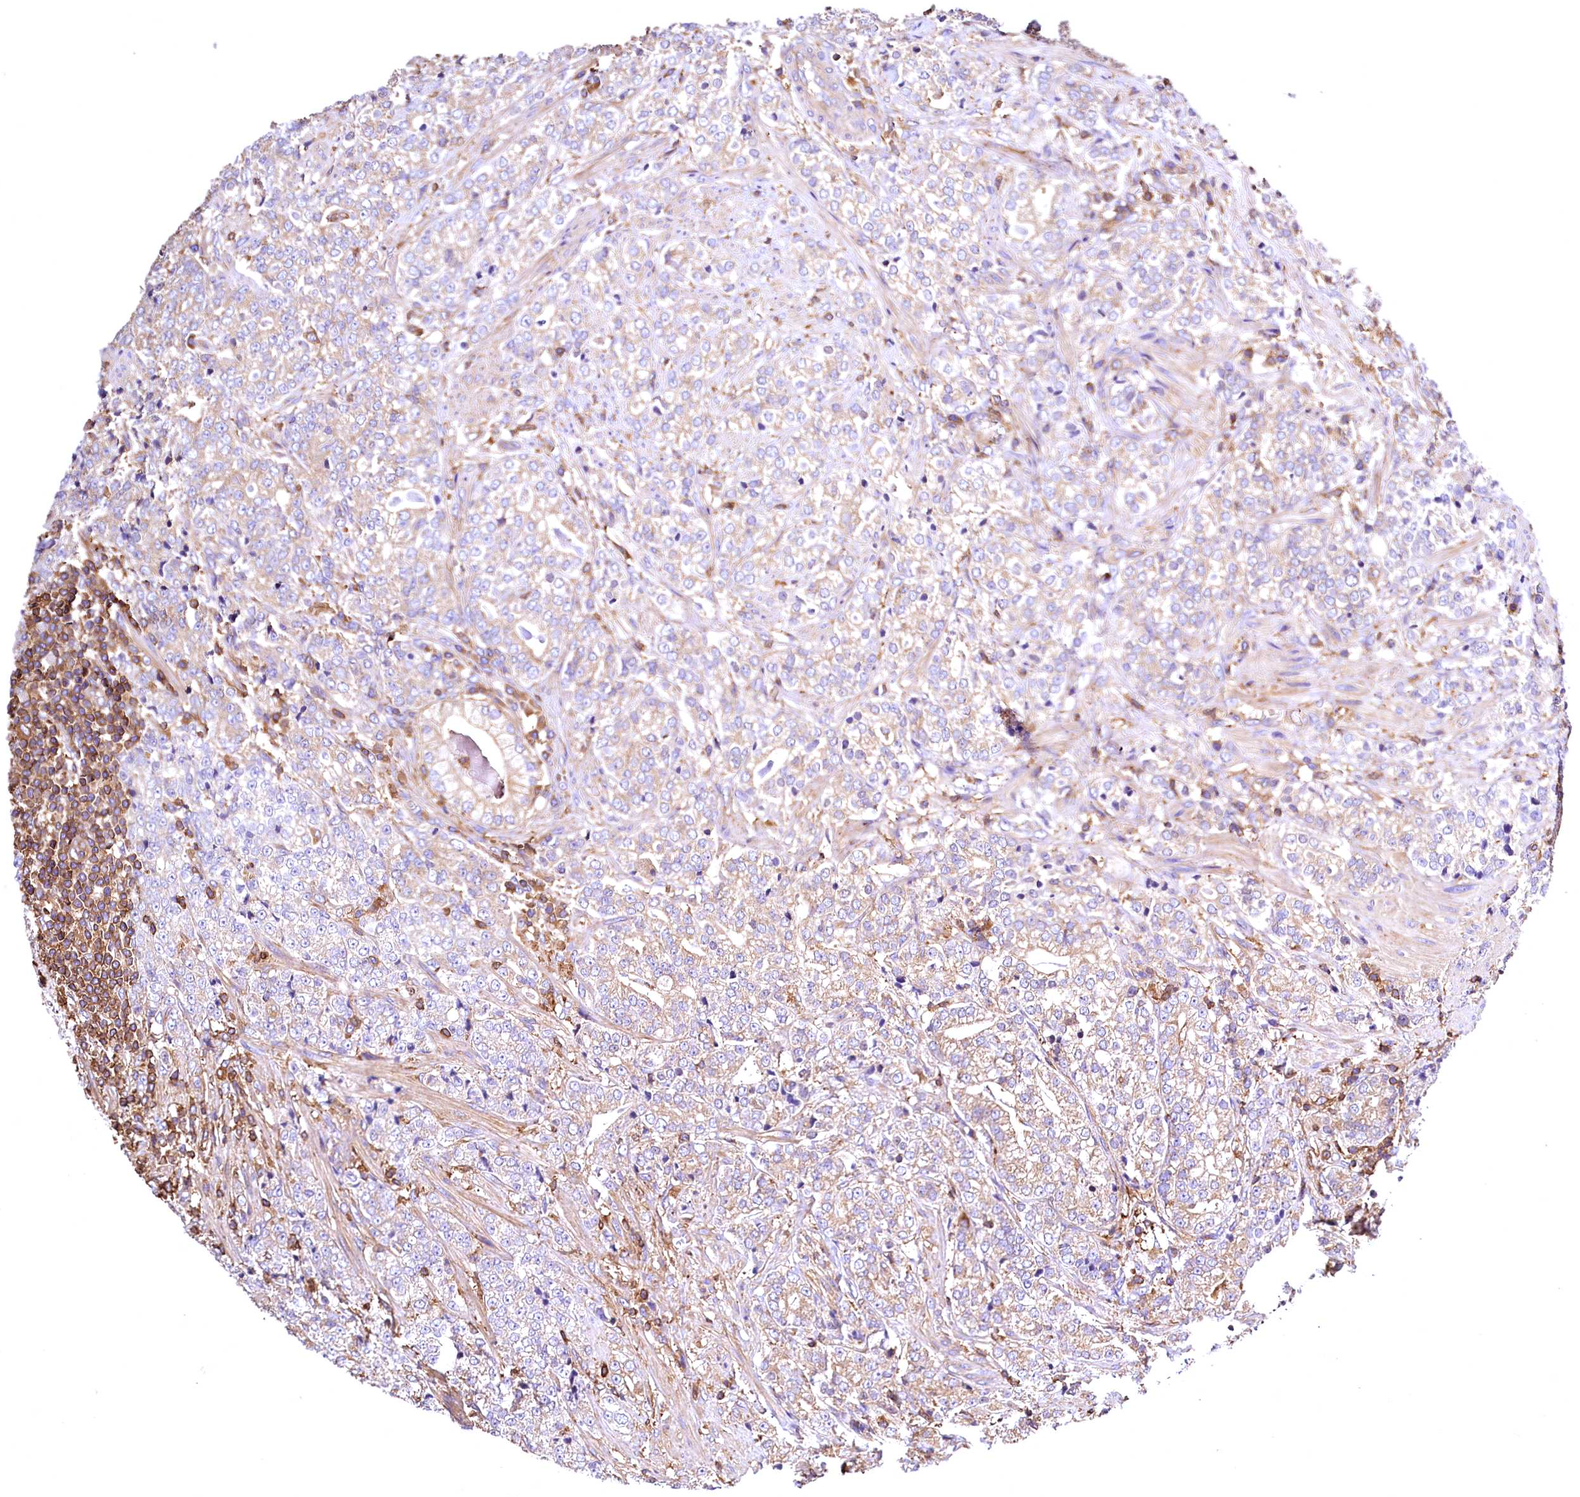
{"staining": {"intensity": "moderate", "quantity": "<25%", "location": "cytoplasmic/membranous"}, "tissue": "prostate cancer", "cell_type": "Tumor cells", "image_type": "cancer", "snomed": [{"axis": "morphology", "description": "Adenocarcinoma, High grade"}, {"axis": "topography", "description": "Prostate"}], "caption": "A brown stain highlights moderate cytoplasmic/membranous expression of a protein in adenocarcinoma (high-grade) (prostate) tumor cells.", "gene": "RARS2", "patient": {"sex": "male", "age": 69}}